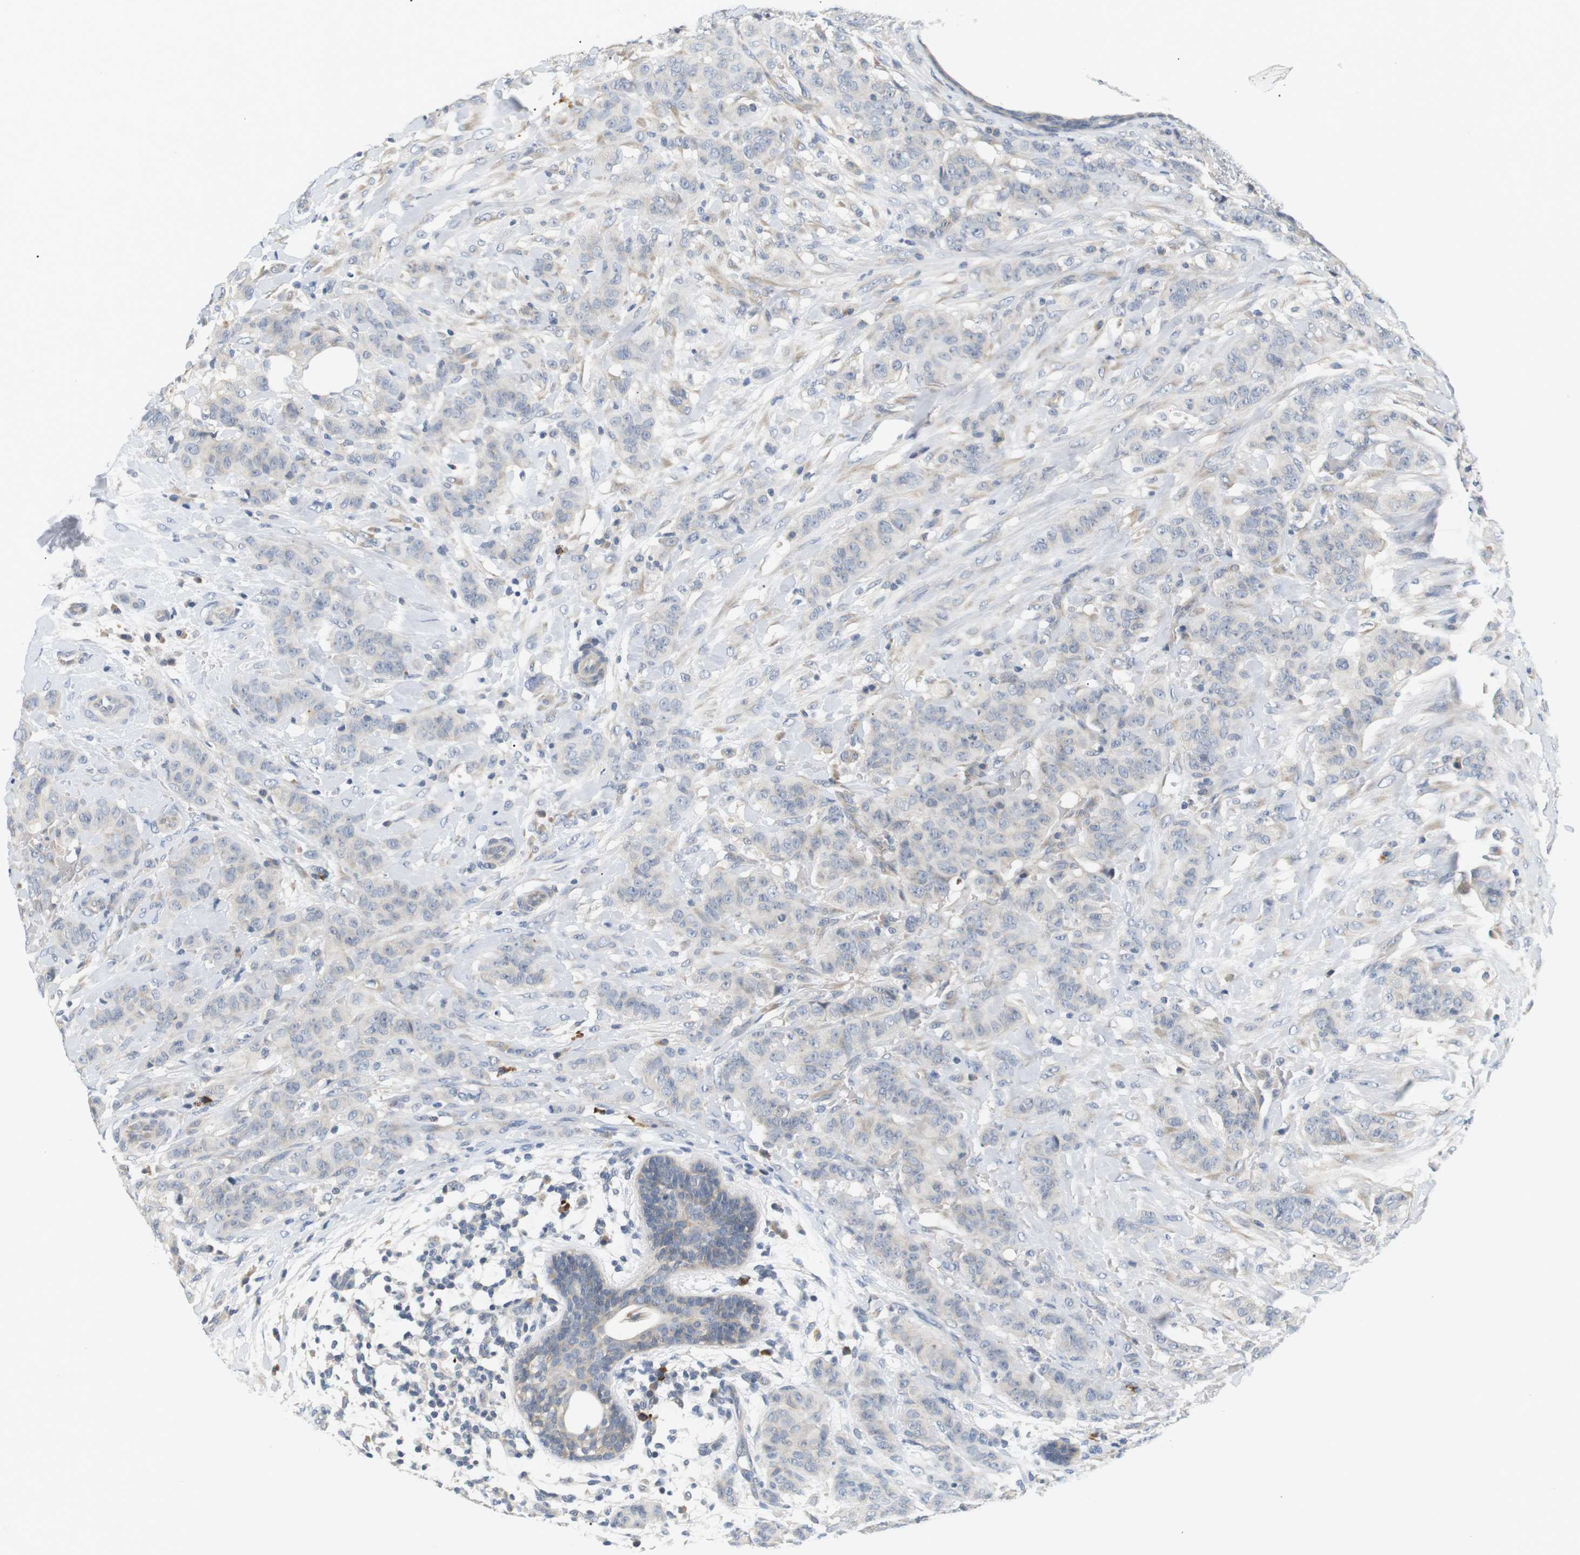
{"staining": {"intensity": "negative", "quantity": "none", "location": "none"}, "tissue": "breast cancer", "cell_type": "Tumor cells", "image_type": "cancer", "snomed": [{"axis": "morphology", "description": "Normal tissue, NOS"}, {"axis": "morphology", "description": "Duct carcinoma"}, {"axis": "topography", "description": "Breast"}], "caption": "This is an immunohistochemistry (IHC) photomicrograph of breast cancer (infiltrating ductal carcinoma). There is no expression in tumor cells.", "gene": "EVA1C", "patient": {"sex": "female", "age": 40}}